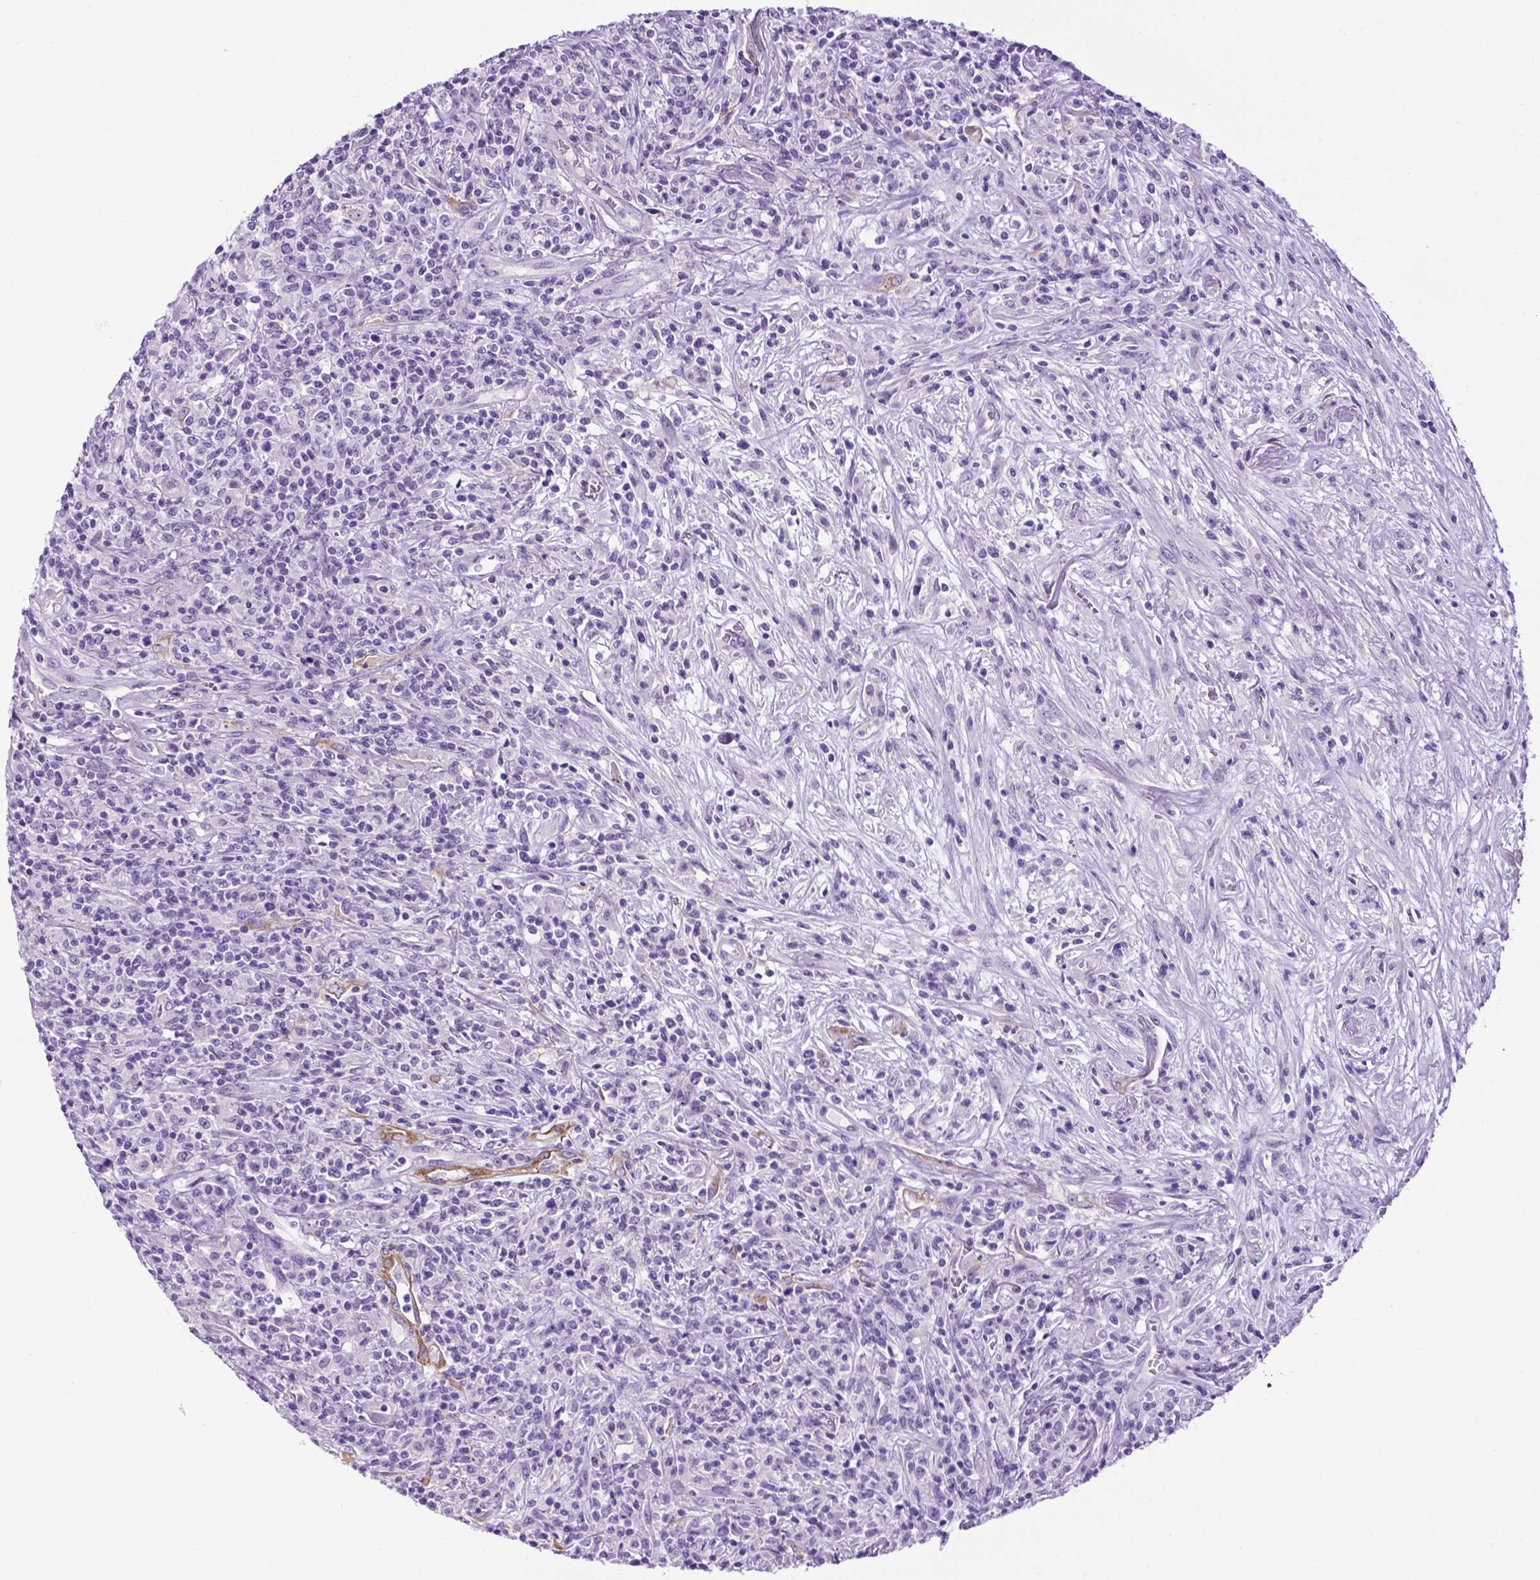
{"staining": {"intensity": "negative", "quantity": "none", "location": "none"}, "tissue": "lymphoma", "cell_type": "Tumor cells", "image_type": "cancer", "snomed": [{"axis": "morphology", "description": "Malignant lymphoma, non-Hodgkin's type, High grade"}, {"axis": "topography", "description": "Lung"}], "caption": "An image of human high-grade malignant lymphoma, non-Hodgkin's type is negative for staining in tumor cells.", "gene": "TACSTD2", "patient": {"sex": "male", "age": 79}}